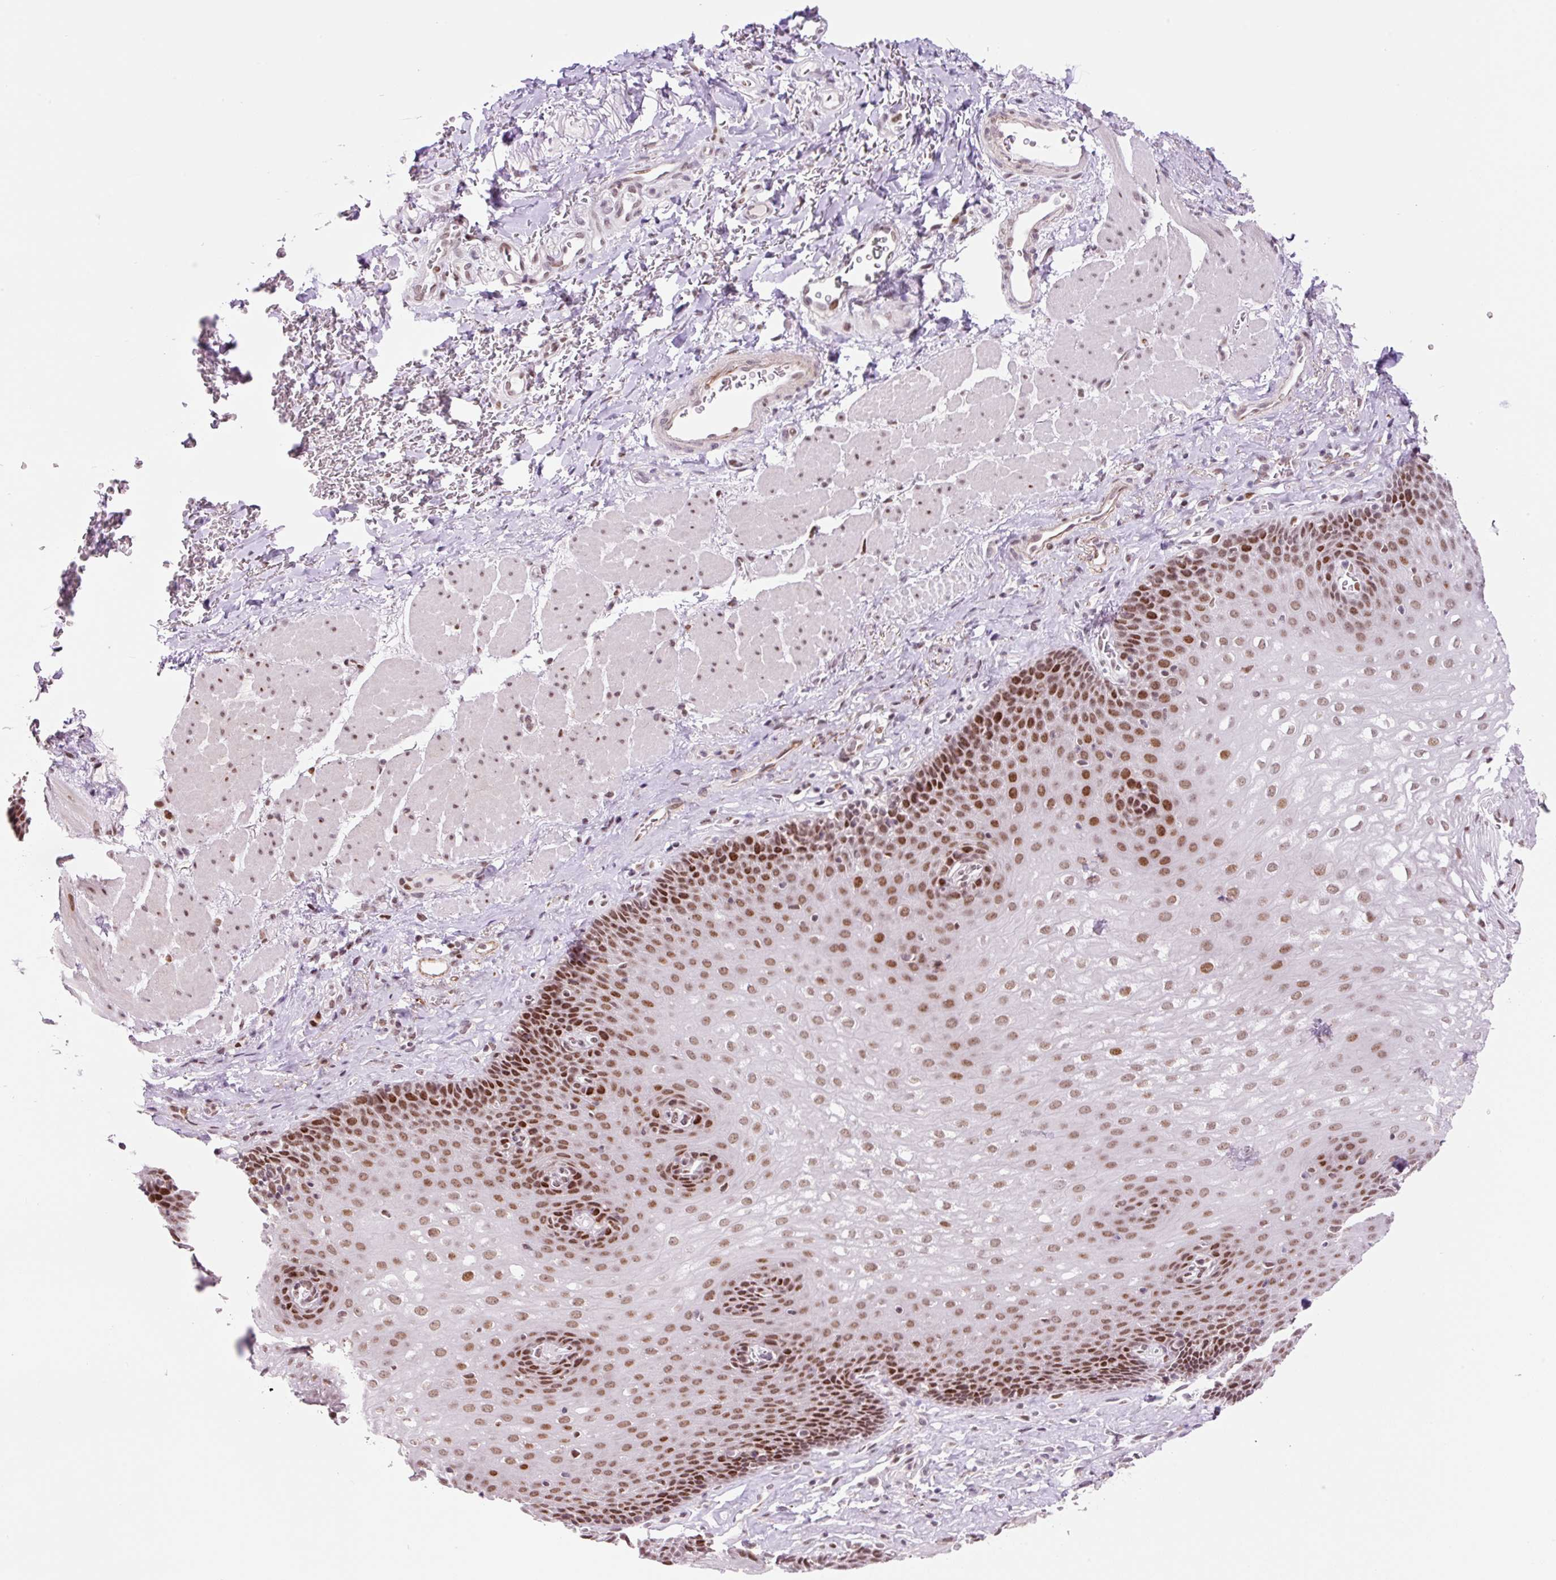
{"staining": {"intensity": "strong", "quantity": ">75%", "location": "nuclear"}, "tissue": "esophagus", "cell_type": "Squamous epithelial cells", "image_type": "normal", "snomed": [{"axis": "morphology", "description": "Normal tissue, NOS"}, {"axis": "topography", "description": "Esophagus"}], "caption": "The photomicrograph reveals staining of benign esophagus, revealing strong nuclear protein expression (brown color) within squamous epithelial cells.", "gene": "CCNL2", "patient": {"sex": "female", "age": 66}}